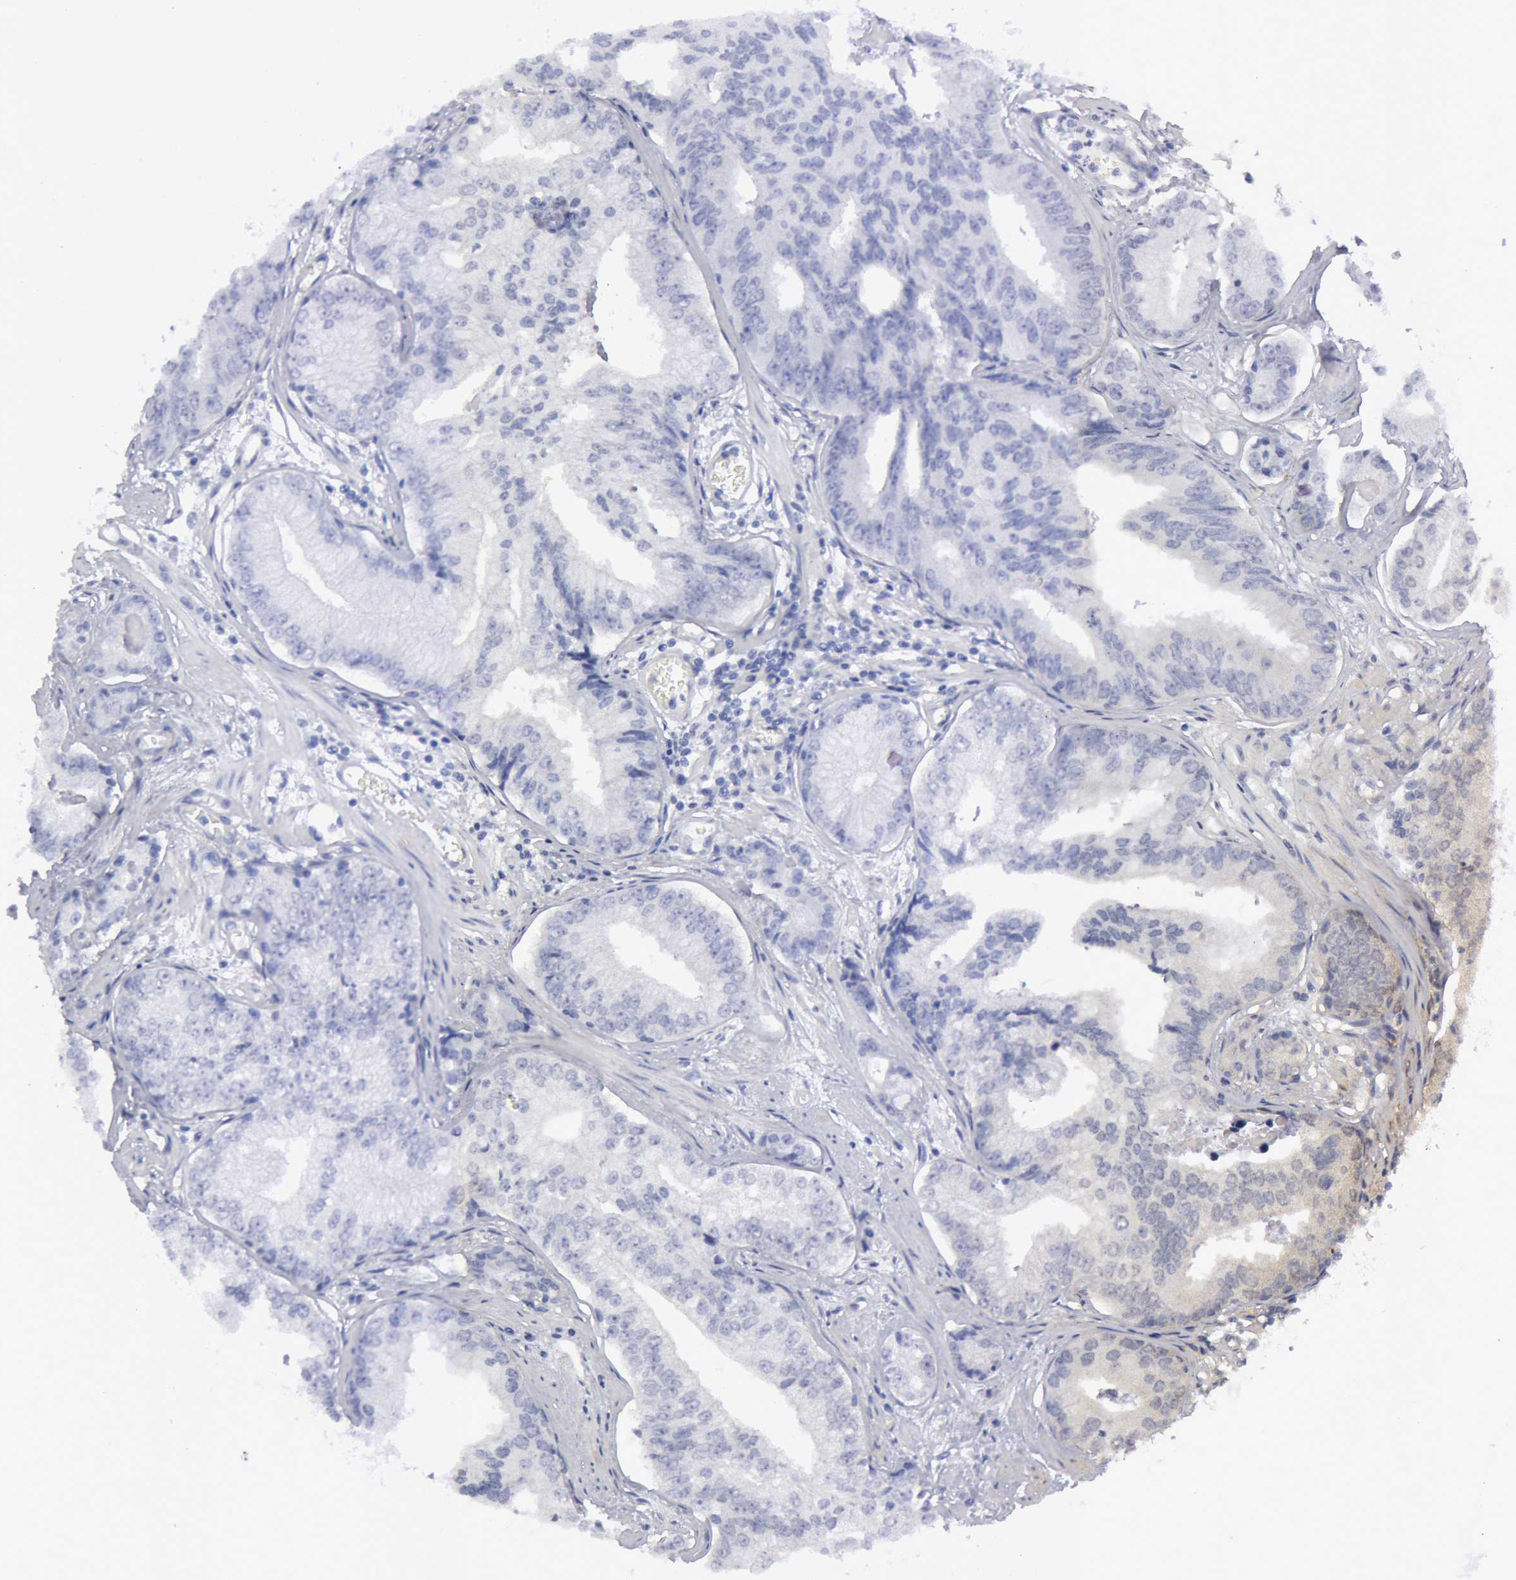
{"staining": {"intensity": "negative", "quantity": "none", "location": "none"}, "tissue": "prostate cancer", "cell_type": "Tumor cells", "image_type": "cancer", "snomed": [{"axis": "morphology", "description": "Adenocarcinoma, High grade"}, {"axis": "topography", "description": "Prostate"}], "caption": "A photomicrograph of human prostate high-grade adenocarcinoma is negative for staining in tumor cells.", "gene": "TXNRD1", "patient": {"sex": "male", "age": 56}}